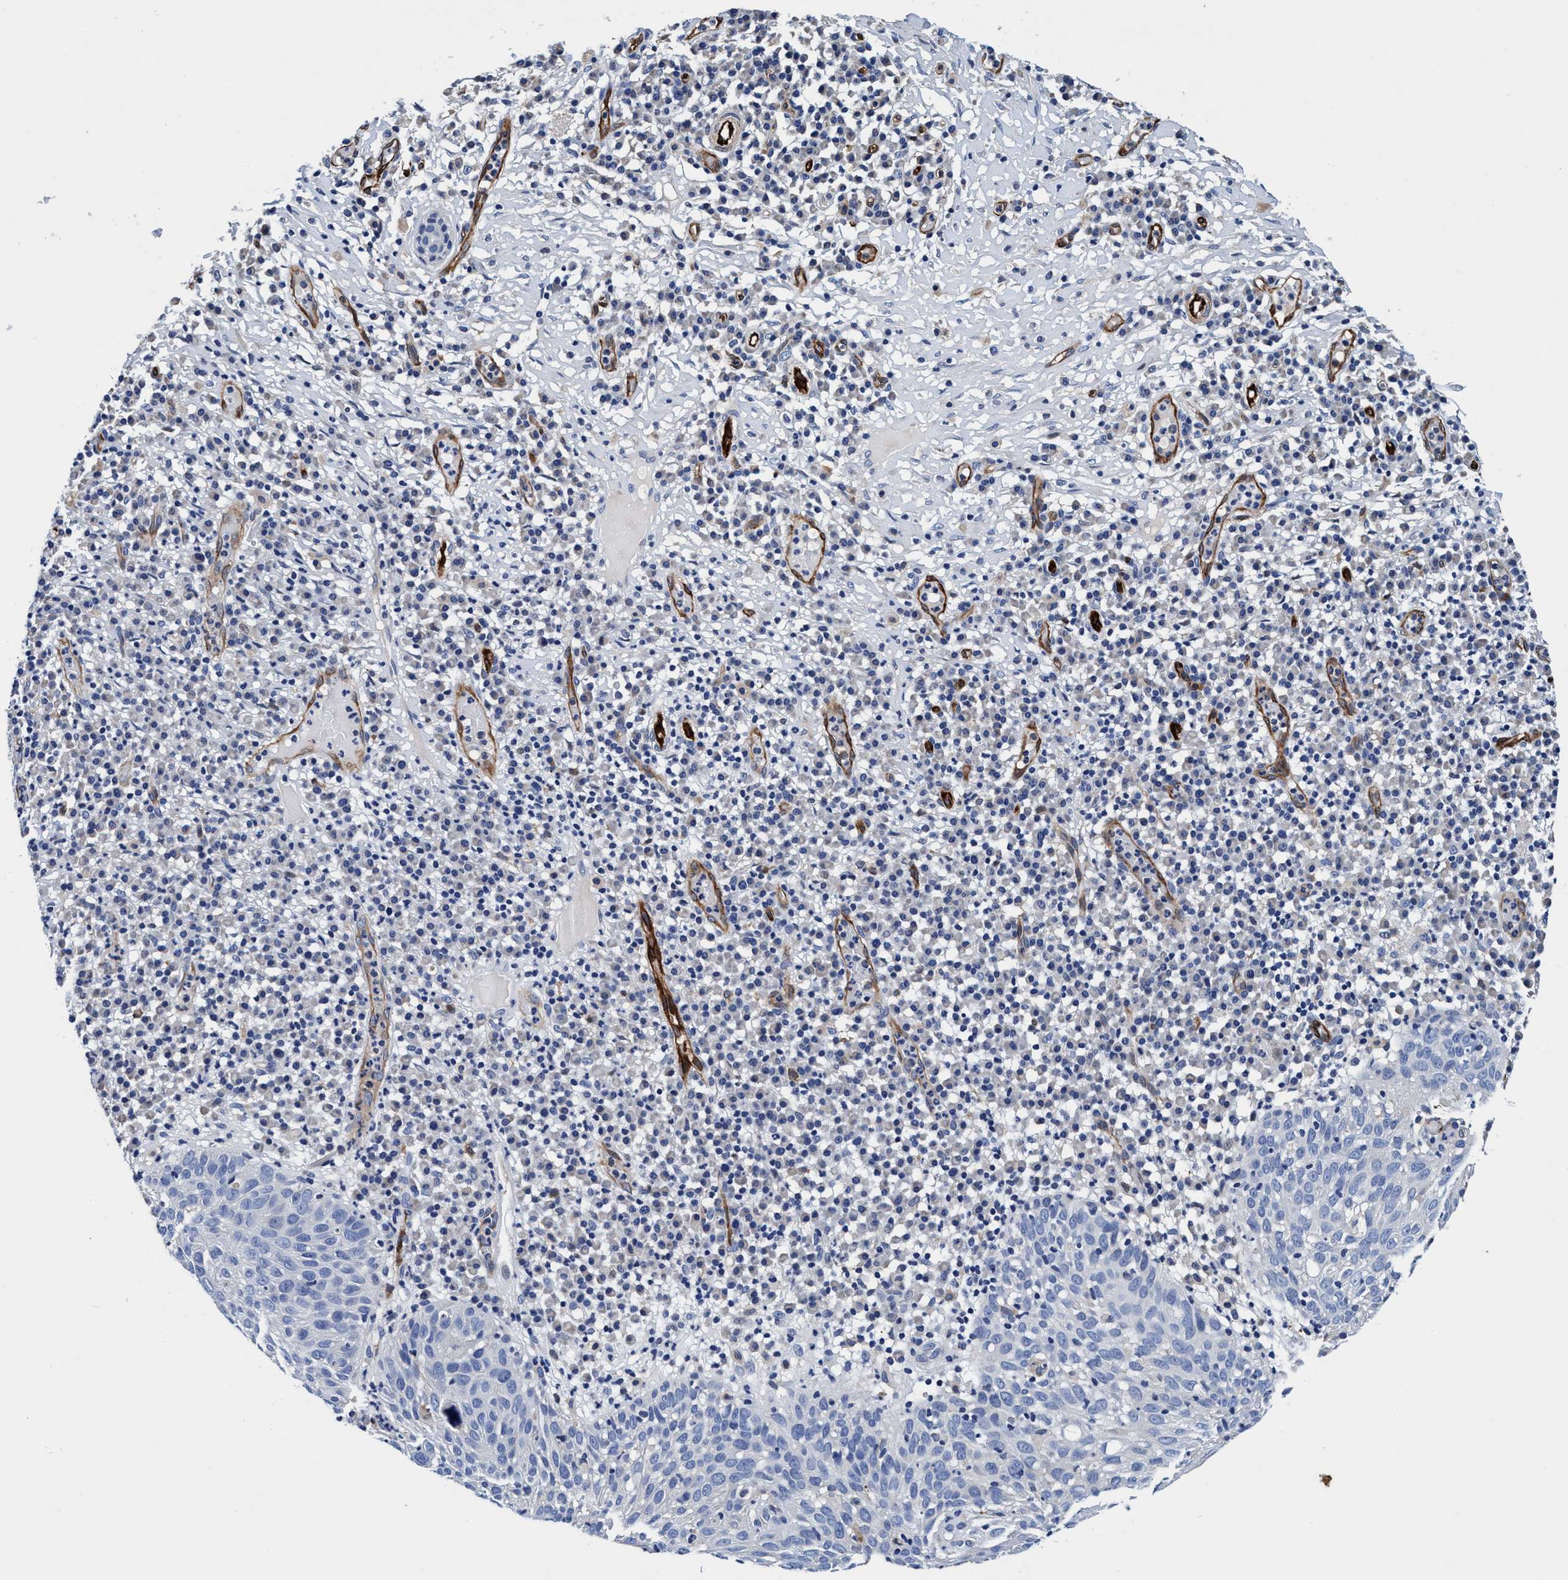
{"staining": {"intensity": "negative", "quantity": "none", "location": "none"}, "tissue": "skin cancer", "cell_type": "Tumor cells", "image_type": "cancer", "snomed": [{"axis": "morphology", "description": "Squamous cell carcinoma in situ, NOS"}, {"axis": "morphology", "description": "Squamous cell carcinoma, NOS"}, {"axis": "topography", "description": "Skin"}], "caption": "There is no significant expression in tumor cells of skin squamous cell carcinoma.", "gene": "UBALD2", "patient": {"sex": "male", "age": 93}}